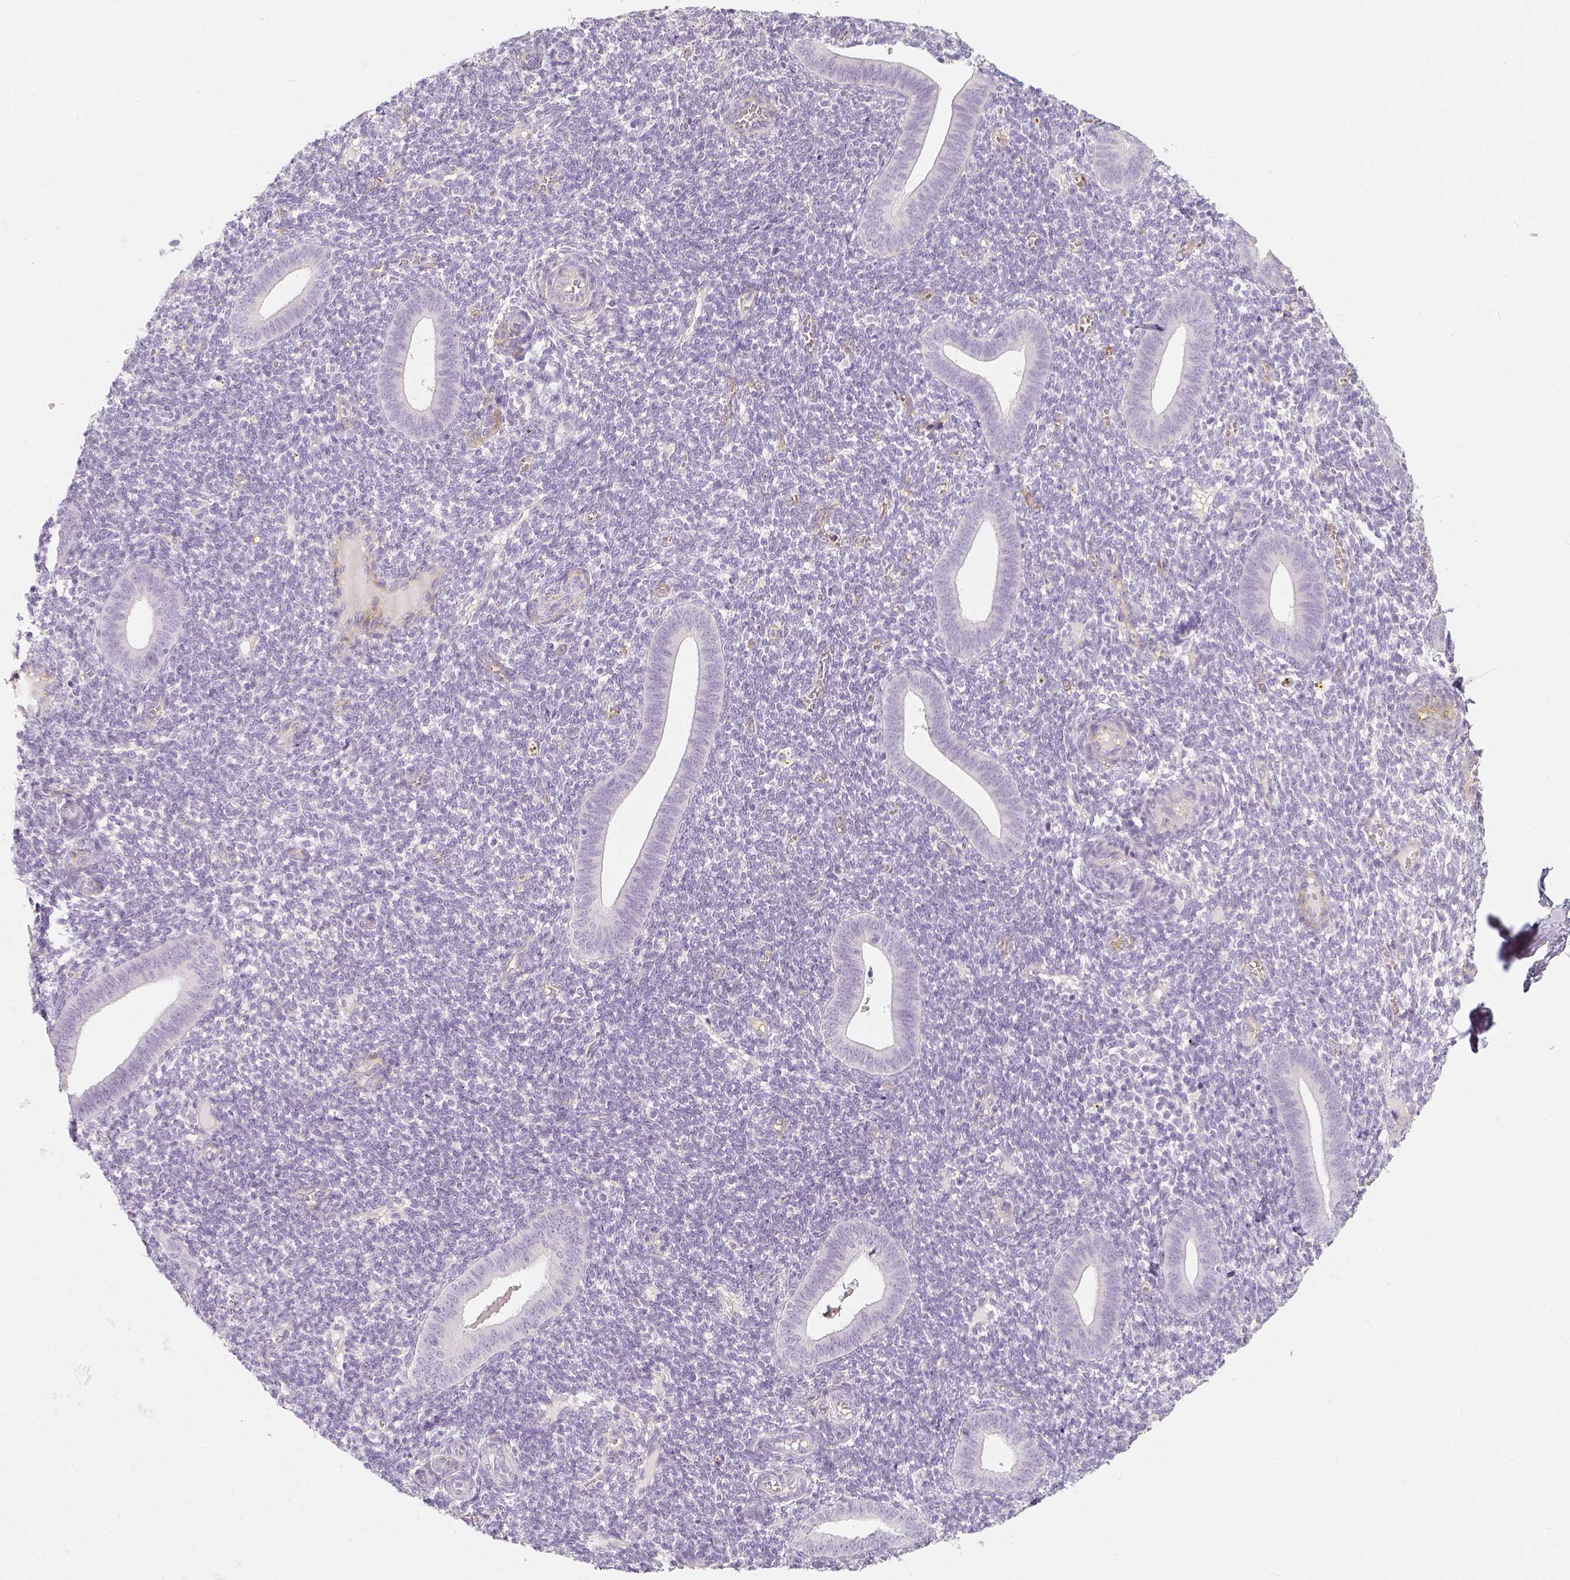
{"staining": {"intensity": "negative", "quantity": "none", "location": "none"}, "tissue": "endometrium", "cell_type": "Cells in endometrial stroma", "image_type": "normal", "snomed": [{"axis": "morphology", "description": "Normal tissue, NOS"}, {"axis": "topography", "description": "Endometrium"}], "caption": "This is a histopathology image of immunohistochemistry staining of unremarkable endometrium, which shows no staining in cells in endometrial stroma.", "gene": "THY1", "patient": {"sex": "female", "age": 25}}